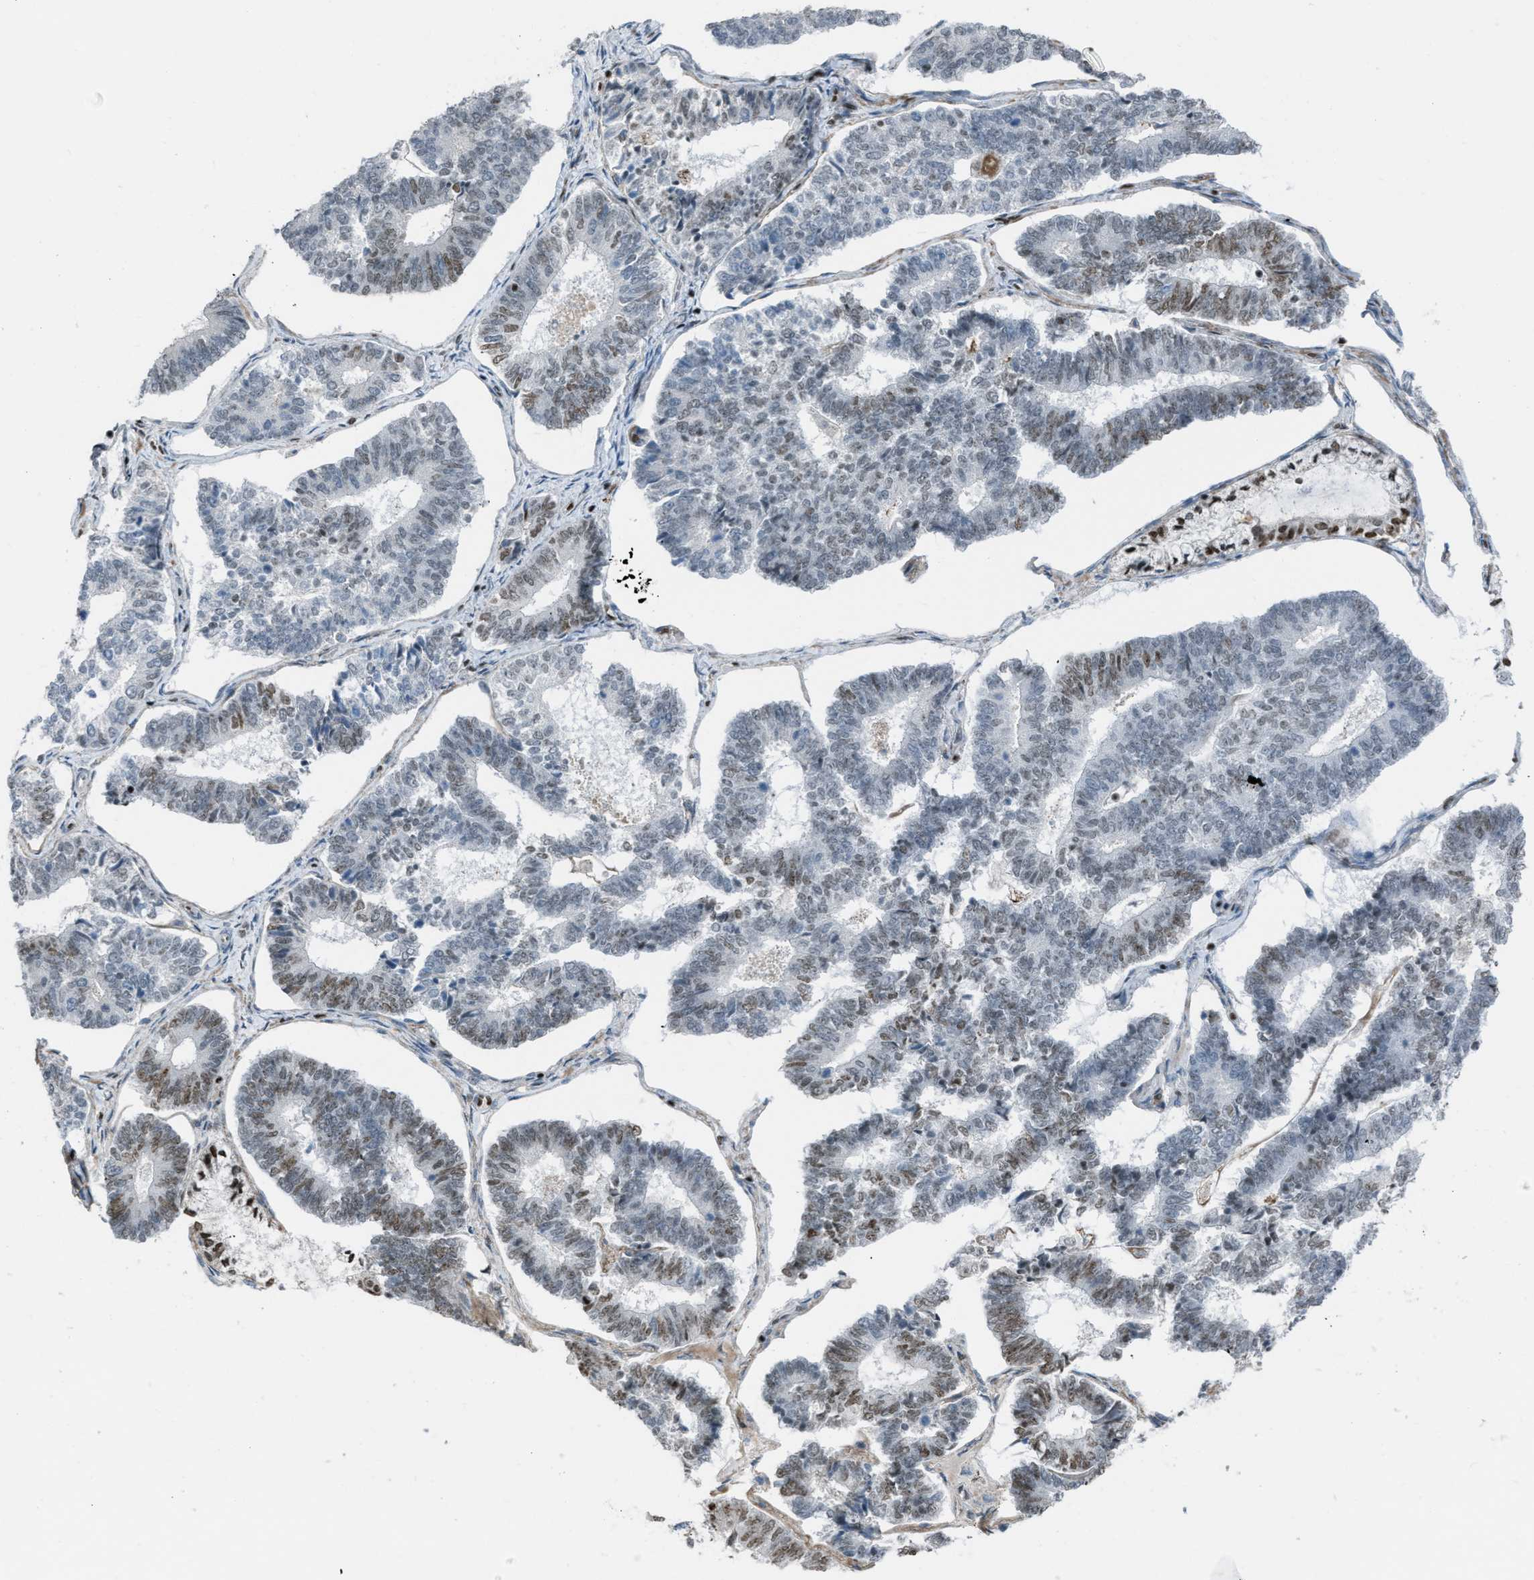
{"staining": {"intensity": "moderate", "quantity": "<25%", "location": "nuclear"}, "tissue": "endometrial cancer", "cell_type": "Tumor cells", "image_type": "cancer", "snomed": [{"axis": "morphology", "description": "Adenocarcinoma, NOS"}, {"axis": "topography", "description": "Endometrium"}], "caption": "Adenocarcinoma (endometrial) stained with a brown dye shows moderate nuclear positive positivity in approximately <25% of tumor cells.", "gene": "SLFN5", "patient": {"sex": "female", "age": 70}}